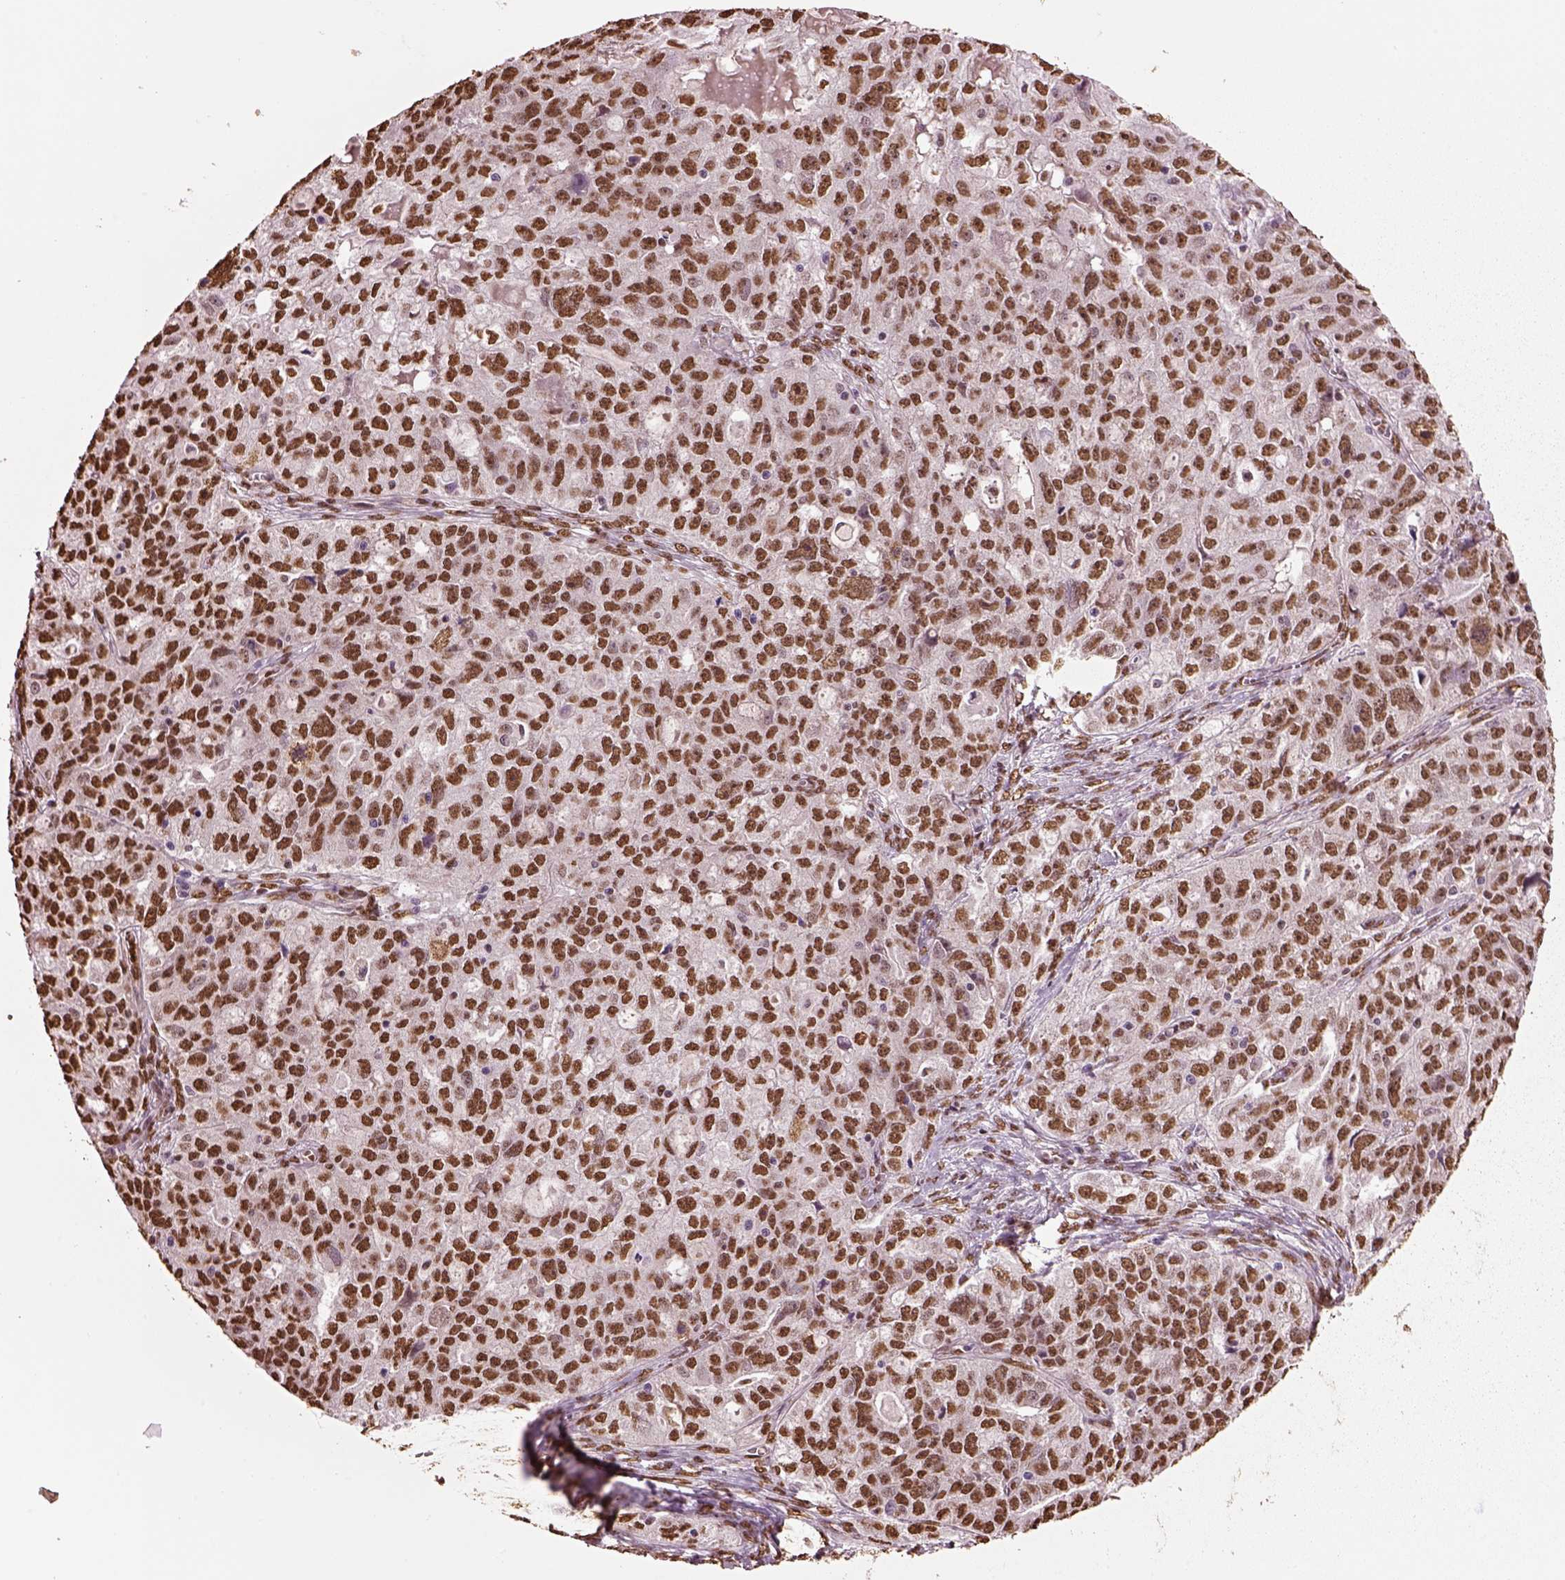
{"staining": {"intensity": "moderate", "quantity": ">75%", "location": "nuclear"}, "tissue": "ovarian cancer", "cell_type": "Tumor cells", "image_type": "cancer", "snomed": [{"axis": "morphology", "description": "Cystadenocarcinoma, serous, NOS"}, {"axis": "topography", "description": "Ovary"}], "caption": "A micrograph of ovarian serous cystadenocarcinoma stained for a protein demonstrates moderate nuclear brown staining in tumor cells.", "gene": "DDX3X", "patient": {"sex": "female", "age": 51}}